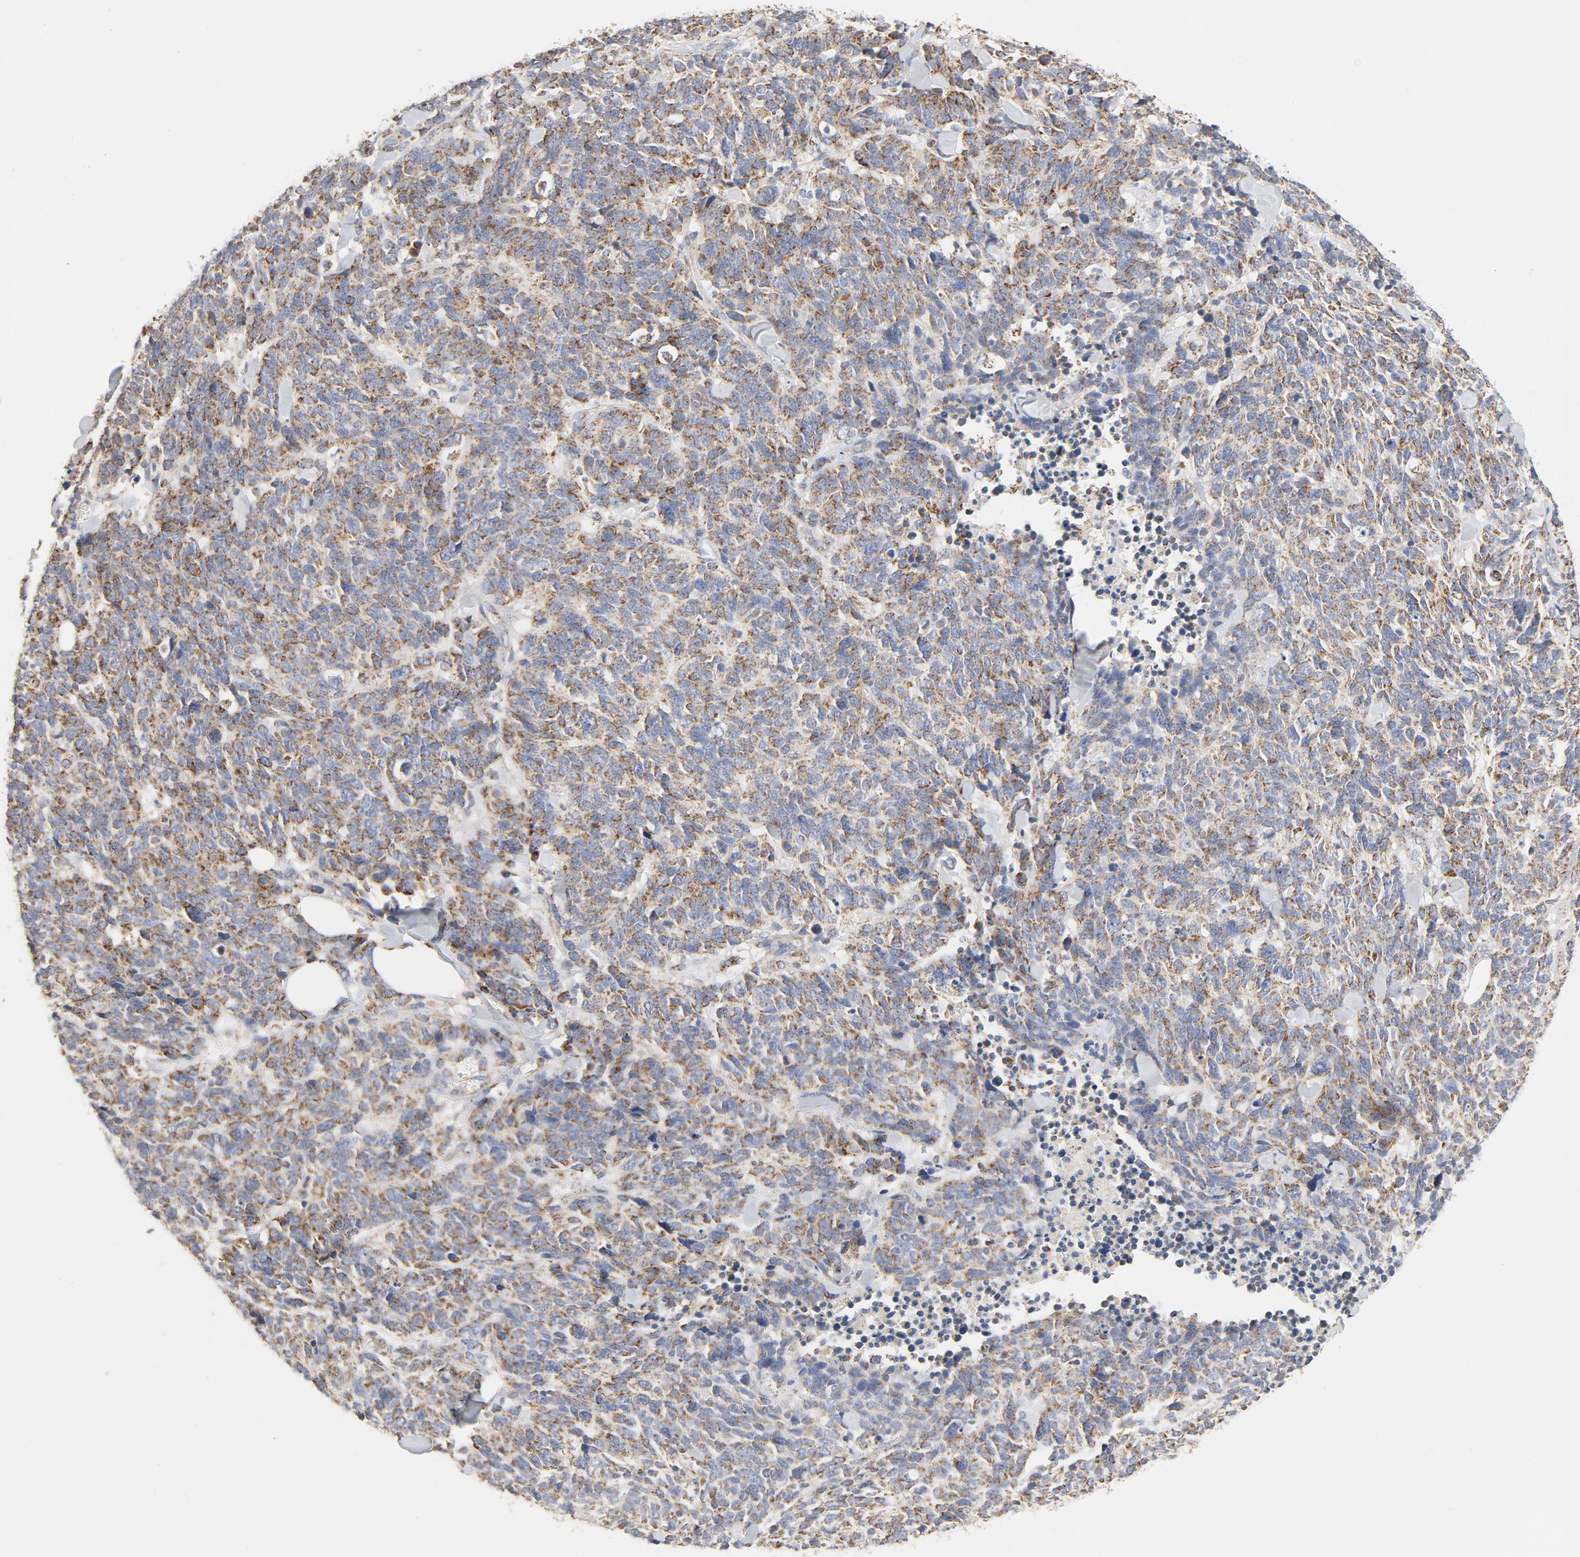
{"staining": {"intensity": "weak", "quantity": ">75%", "location": "cytoplasmic/membranous"}, "tissue": "lung cancer", "cell_type": "Tumor cells", "image_type": "cancer", "snomed": [{"axis": "morphology", "description": "Neoplasm, malignant, NOS"}, {"axis": "topography", "description": "Lung"}], "caption": "High-power microscopy captured an IHC histopathology image of lung malignant neoplasm, revealing weak cytoplasmic/membranous positivity in approximately >75% of tumor cells.", "gene": "PCNX4", "patient": {"sex": "female", "age": 58}}